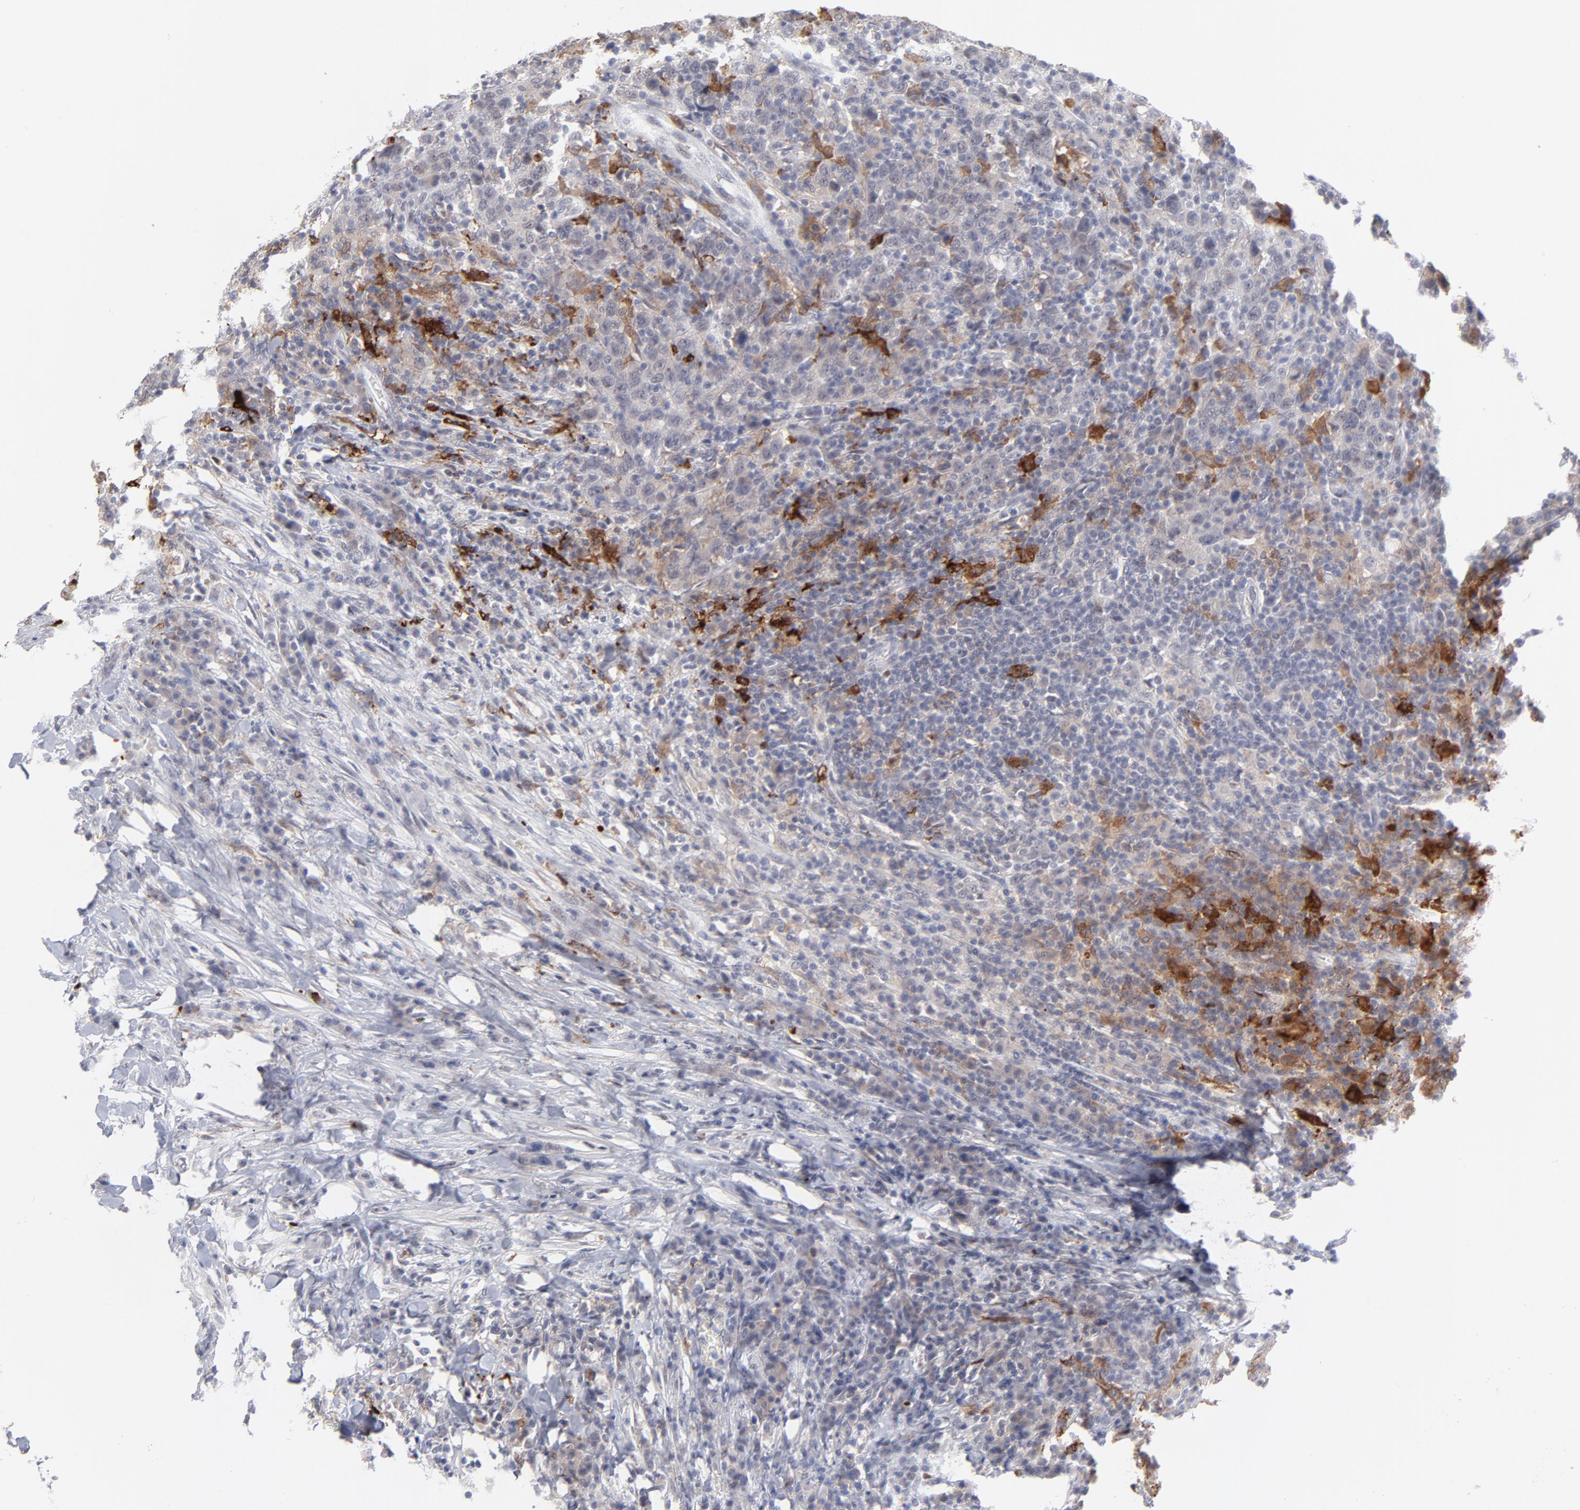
{"staining": {"intensity": "moderate", "quantity": "<25%", "location": "cytoplasmic/membranous"}, "tissue": "urothelial cancer", "cell_type": "Tumor cells", "image_type": "cancer", "snomed": [{"axis": "morphology", "description": "Urothelial carcinoma, High grade"}, {"axis": "topography", "description": "Urinary bladder"}], "caption": "High-grade urothelial carcinoma tissue demonstrates moderate cytoplasmic/membranous positivity in about <25% of tumor cells, visualized by immunohistochemistry.", "gene": "CCR2", "patient": {"sex": "male", "age": 61}}